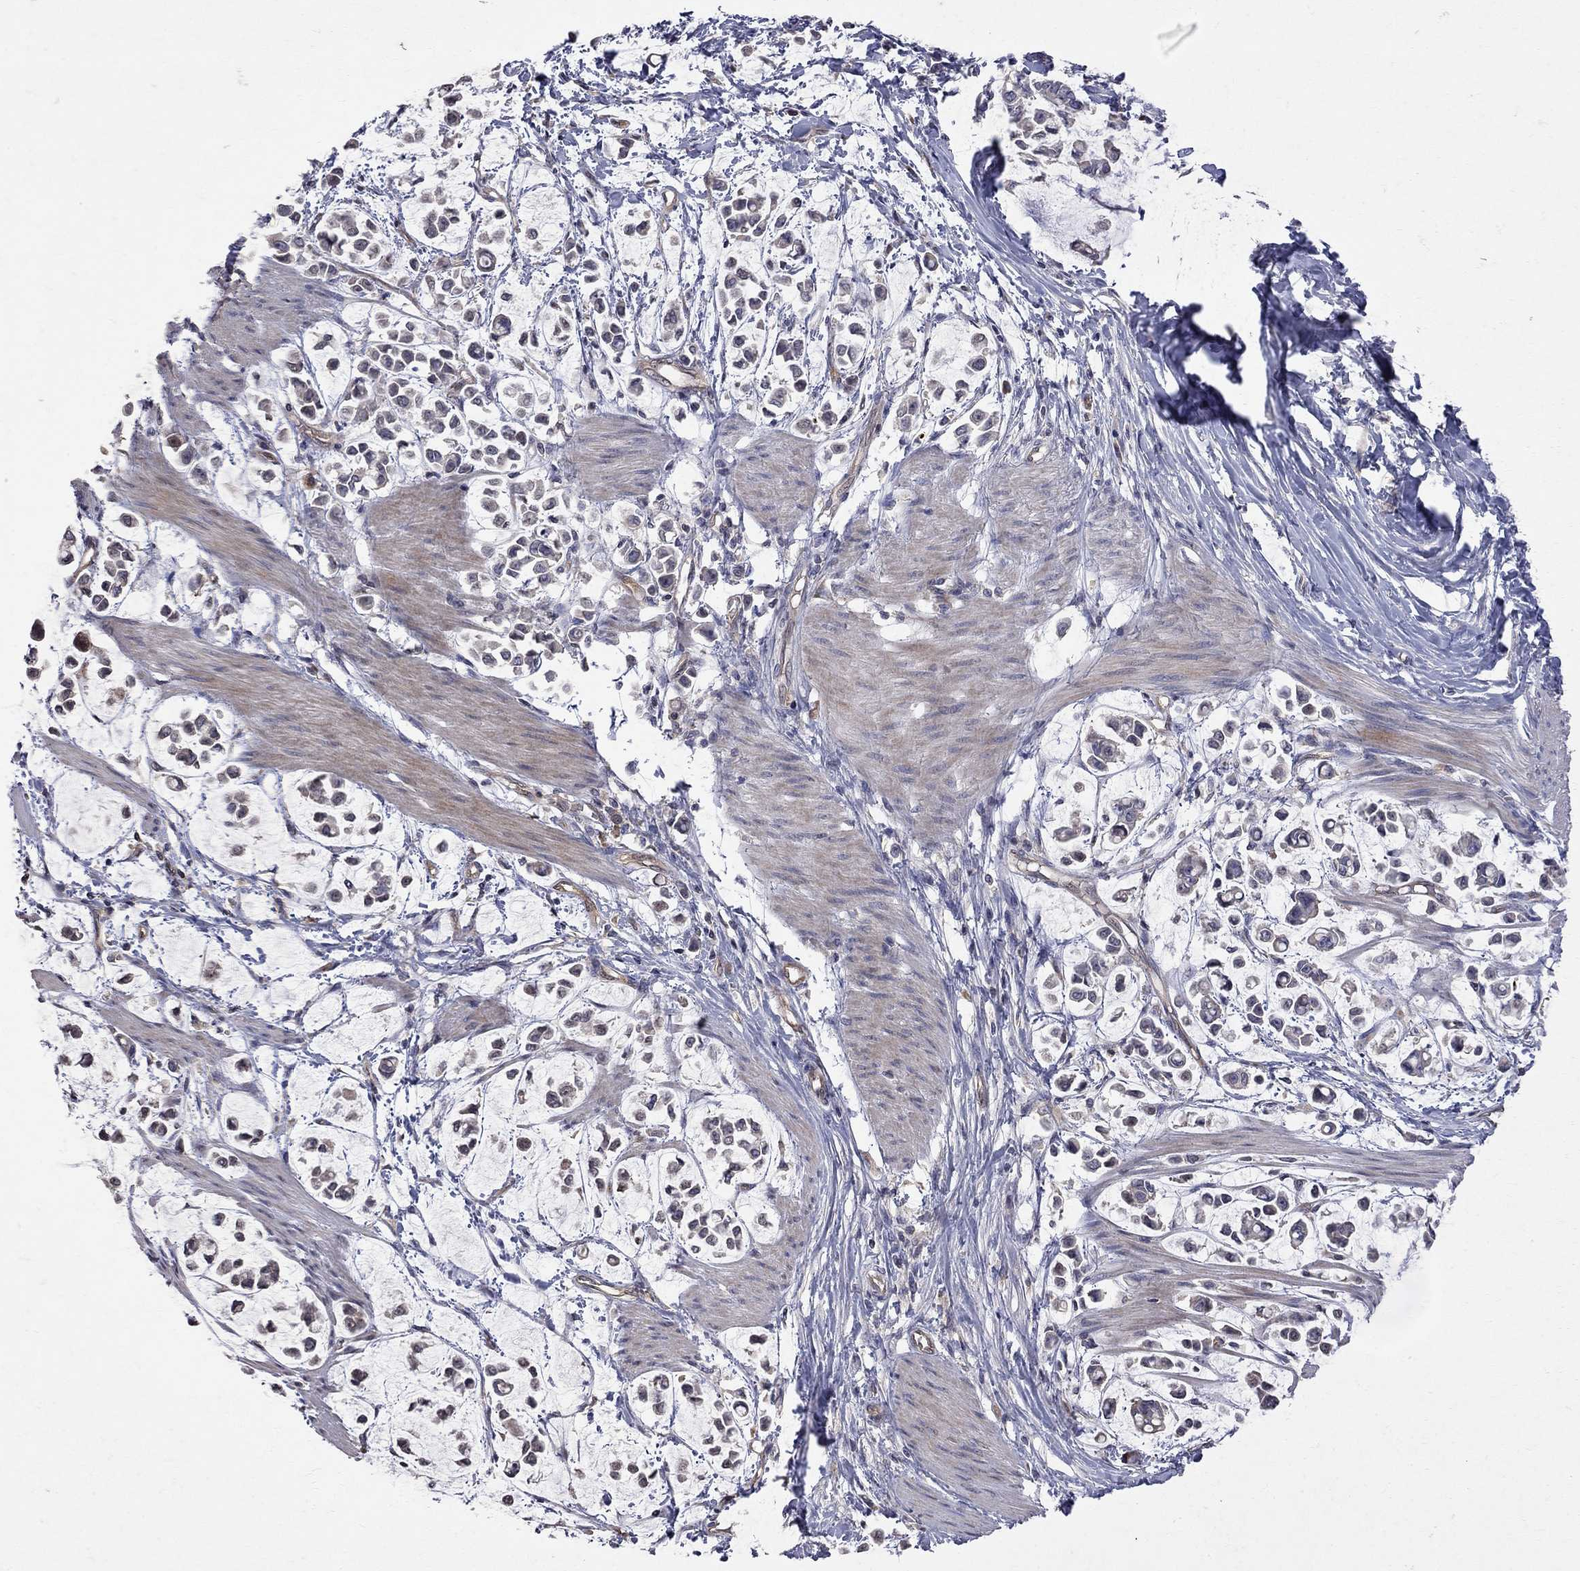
{"staining": {"intensity": "negative", "quantity": "none", "location": "none"}, "tissue": "stomach cancer", "cell_type": "Tumor cells", "image_type": "cancer", "snomed": [{"axis": "morphology", "description": "Adenocarcinoma, NOS"}, {"axis": "topography", "description": "Stomach"}], "caption": "There is no significant expression in tumor cells of stomach cancer.", "gene": "ABI3", "patient": {"sex": "male", "age": 82}}